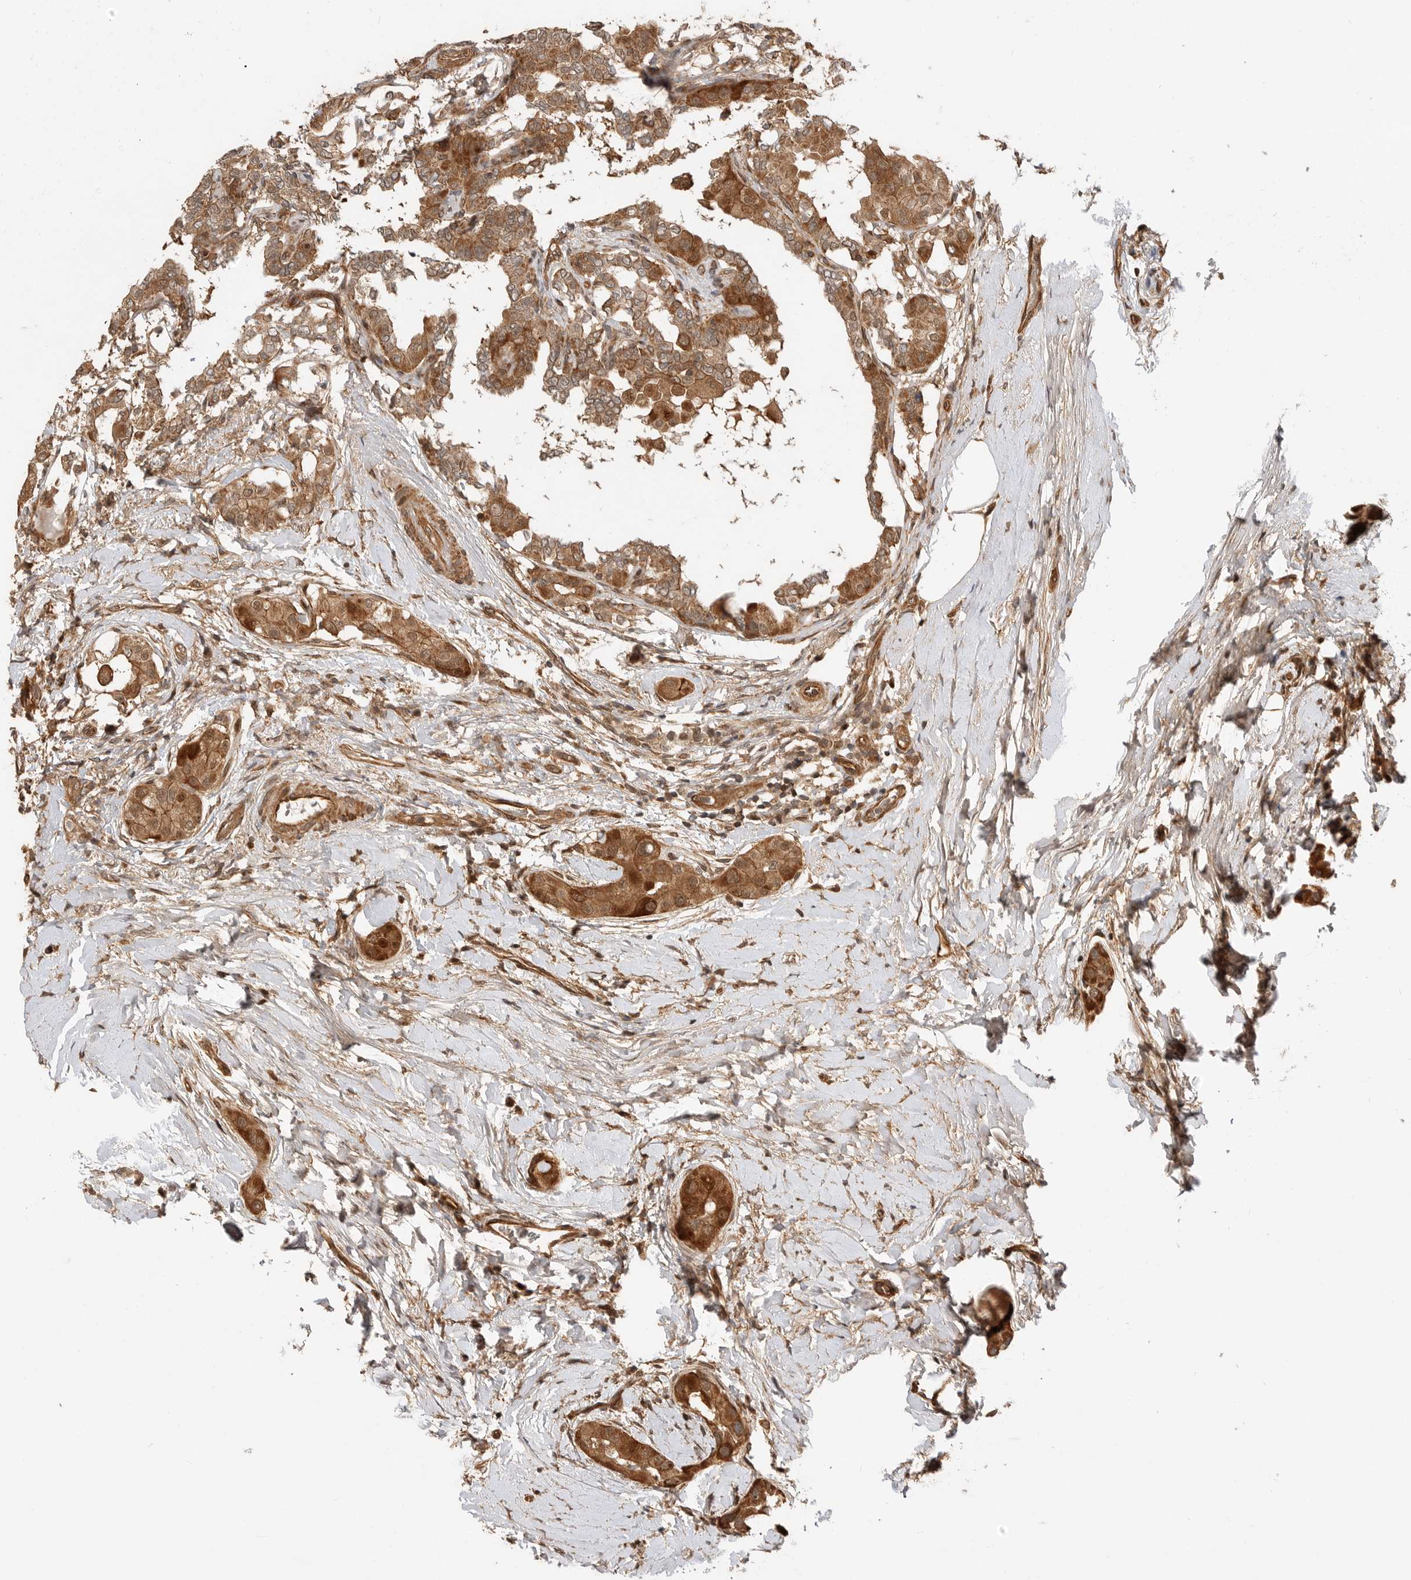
{"staining": {"intensity": "moderate", "quantity": ">75%", "location": "cytoplasmic/membranous"}, "tissue": "thyroid cancer", "cell_type": "Tumor cells", "image_type": "cancer", "snomed": [{"axis": "morphology", "description": "Papillary adenocarcinoma, NOS"}, {"axis": "topography", "description": "Thyroid gland"}], "caption": "A histopathology image of human thyroid papillary adenocarcinoma stained for a protein shows moderate cytoplasmic/membranous brown staining in tumor cells. The staining is performed using DAB (3,3'-diaminobenzidine) brown chromogen to label protein expression. The nuclei are counter-stained blue using hematoxylin.", "gene": "ADPRS", "patient": {"sex": "male", "age": 33}}